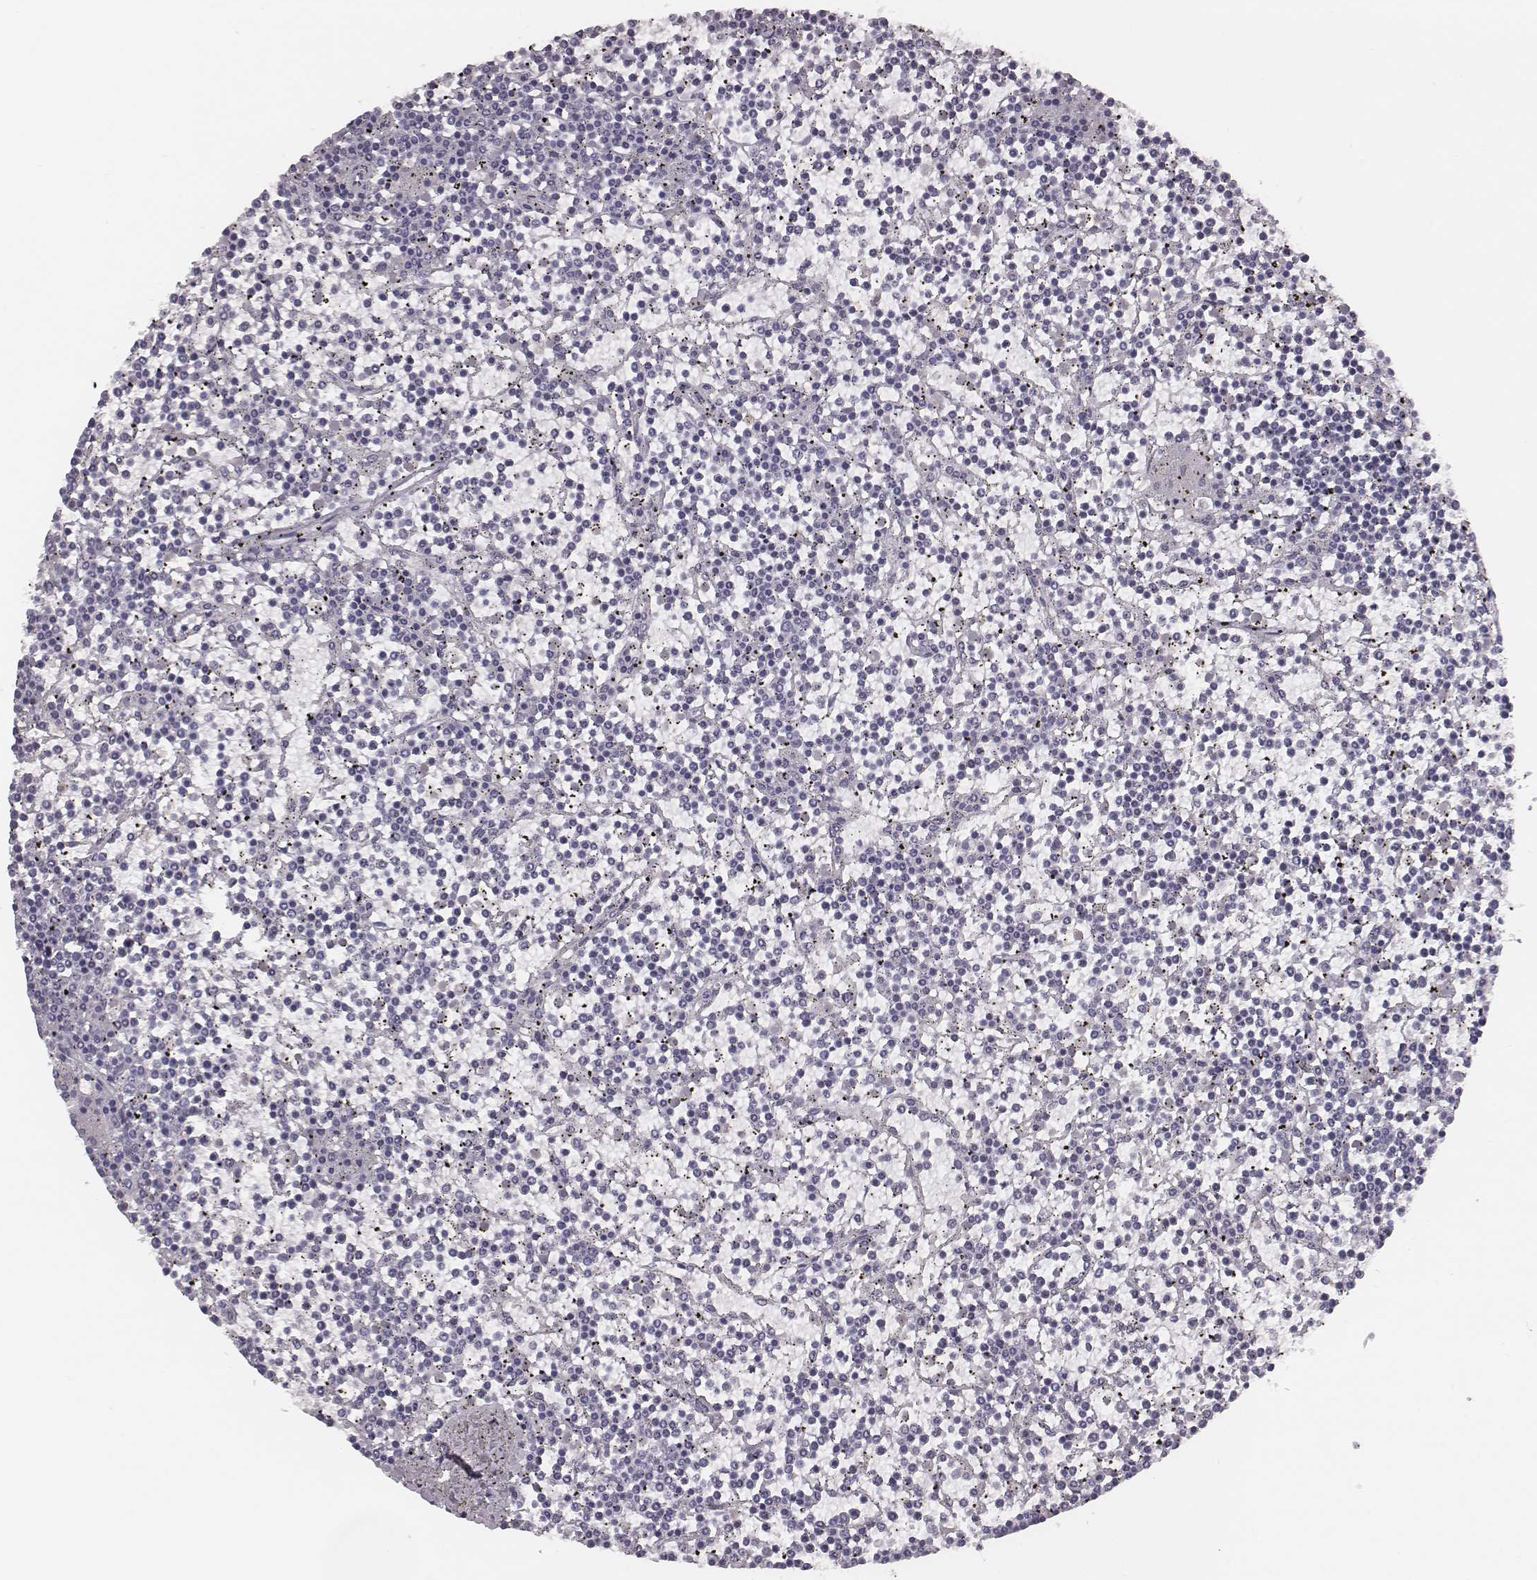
{"staining": {"intensity": "negative", "quantity": "none", "location": "none"}, "tissue": "lymphoma", "cell_type": "Tumor cells", "image_type": "cancer", "snomed": [{"axis": "morphology", "description": "Malignant lymphoma, non-Hodgkin's type, Low grade"}, {"axis": "topography", "description": "Spleen"}], "caption": "The photomicrograph reveals no staining of tumor cells in malignant lymphoma, non-Hodgkin's type (low-grade).", "gene": "CSH1", "patient": {"sex": "female", "age": 19}}